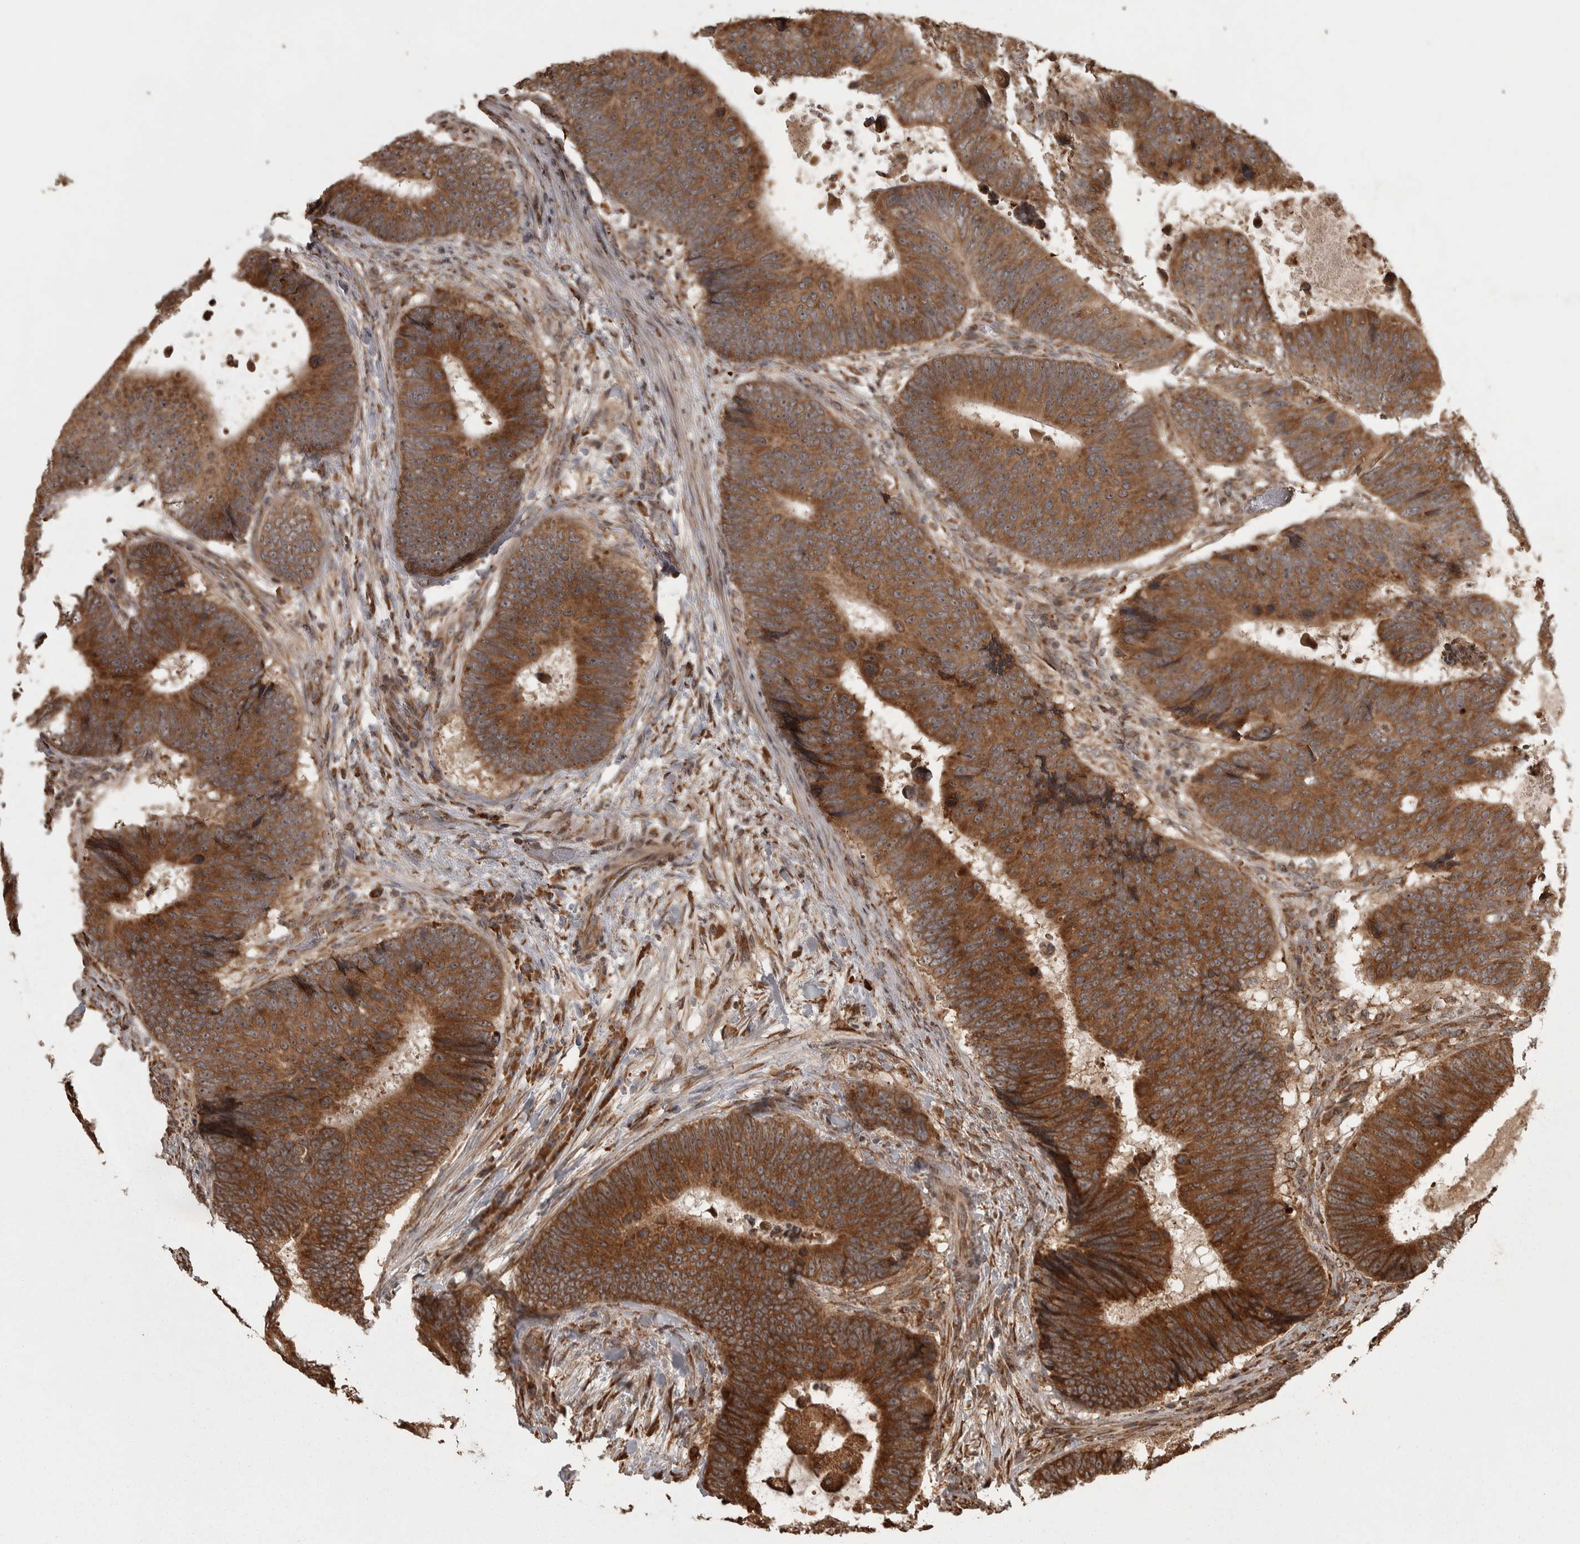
{"staining": {"intensity": "strong", "quantity": ">75%", "location": "cytoplasmic/membranous"}, "tissue": "colorectal cancer", "cell_type": "Tumor cells", "image_type": "cancer", "snomed": [{"axis": "morphology", "description": "Adenocarcinoma, NOS"}, {"axis": "topography", "description": "Colon"}], "caption": "IHC image of neoplastic tissue: human adenocarcinoma (colorectal) stained using immunohistochemistry (IHC) displays high levels of strong protein expression localized specifically in the cytoplasmic/membranous of tumor cells, appearing as a cytoplasmic/membranous brown color.", "gene": "AGBL3", "patient": {"sex": "male", "age": 56}}